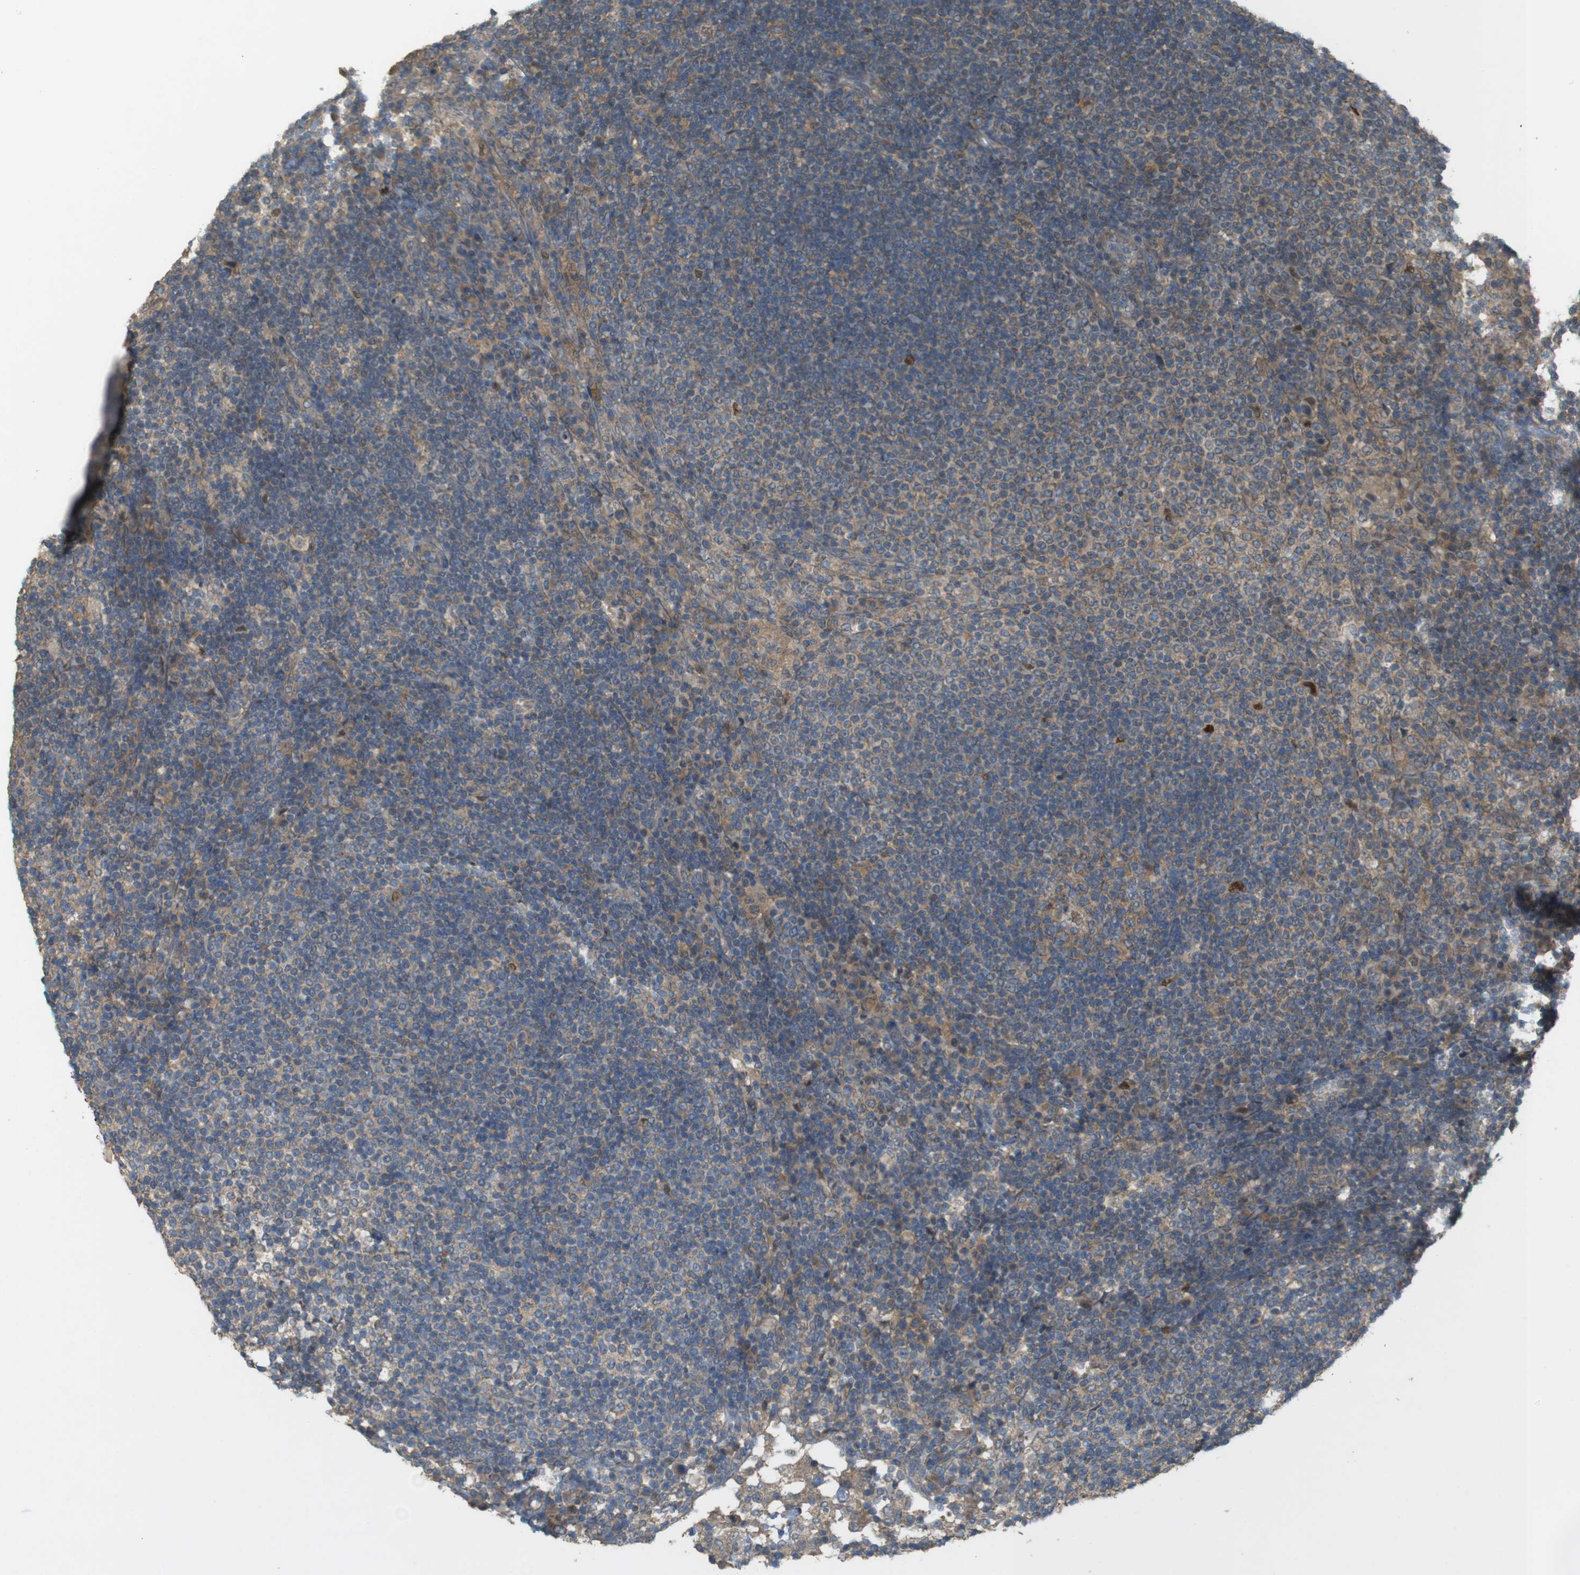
{"staining": {"intensity": "weak", "quantity": "<25%", "location": "cytoplasmic/membranous"}, "tissue": "lymph node", "cell_type": "Germinal center cells", "image_type": "normal", "snomed": [{"axis": "morphology", "description": "Normal tissue, NOS"}, {"axis": "topography", "description": "Lymph node"}], "caption": "This photomicrograph is of benign lymph node stained with IHC to label a protein in brown with the nuclei are counter-stained blue. There is no positivity in germinal center cells. (DAB IHC with hematoxylin counter stain).", "gene": "ZDHHC20", "patient": {"sex": "female", "age": 53}}